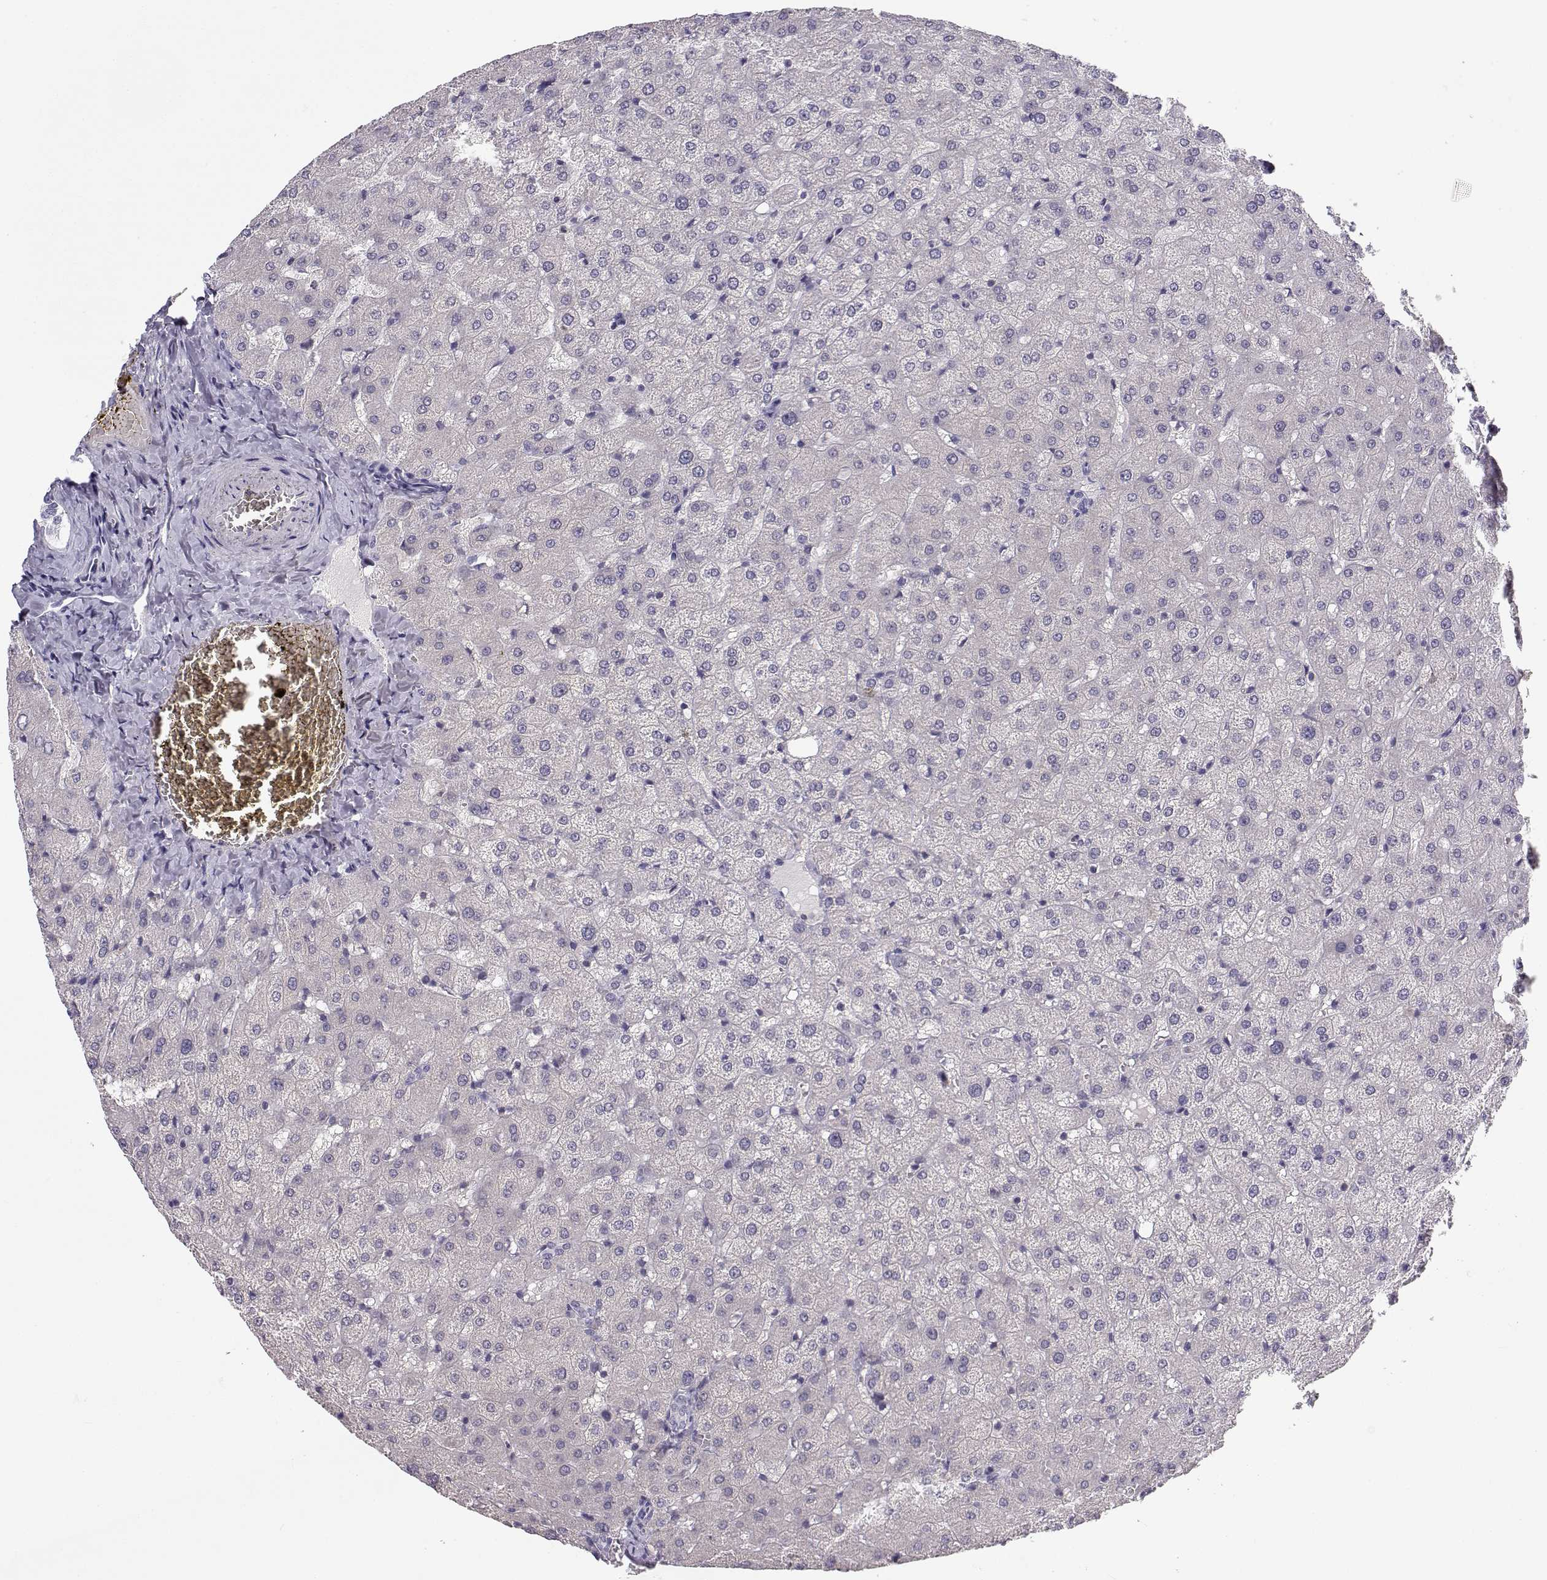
{"staining": {"intensity": "negative", "quantity": "none", "location": "none"}, "tissue": "liver", "cell_type": "Cholangiocytes", "image_type": "normal", "snomed": [{"axis": "morphology", "description": "Normal tissue, NOS"}, {"axis": "topography", "description": "Liver"}], "caption": "This is a micrograph of immunohistochemistry (IHC) staining of unremarkable liver, which shows no positivity in cholangiocytes.", "gene": "MROH7", "patient": {"sex": "female", "age": 50}}